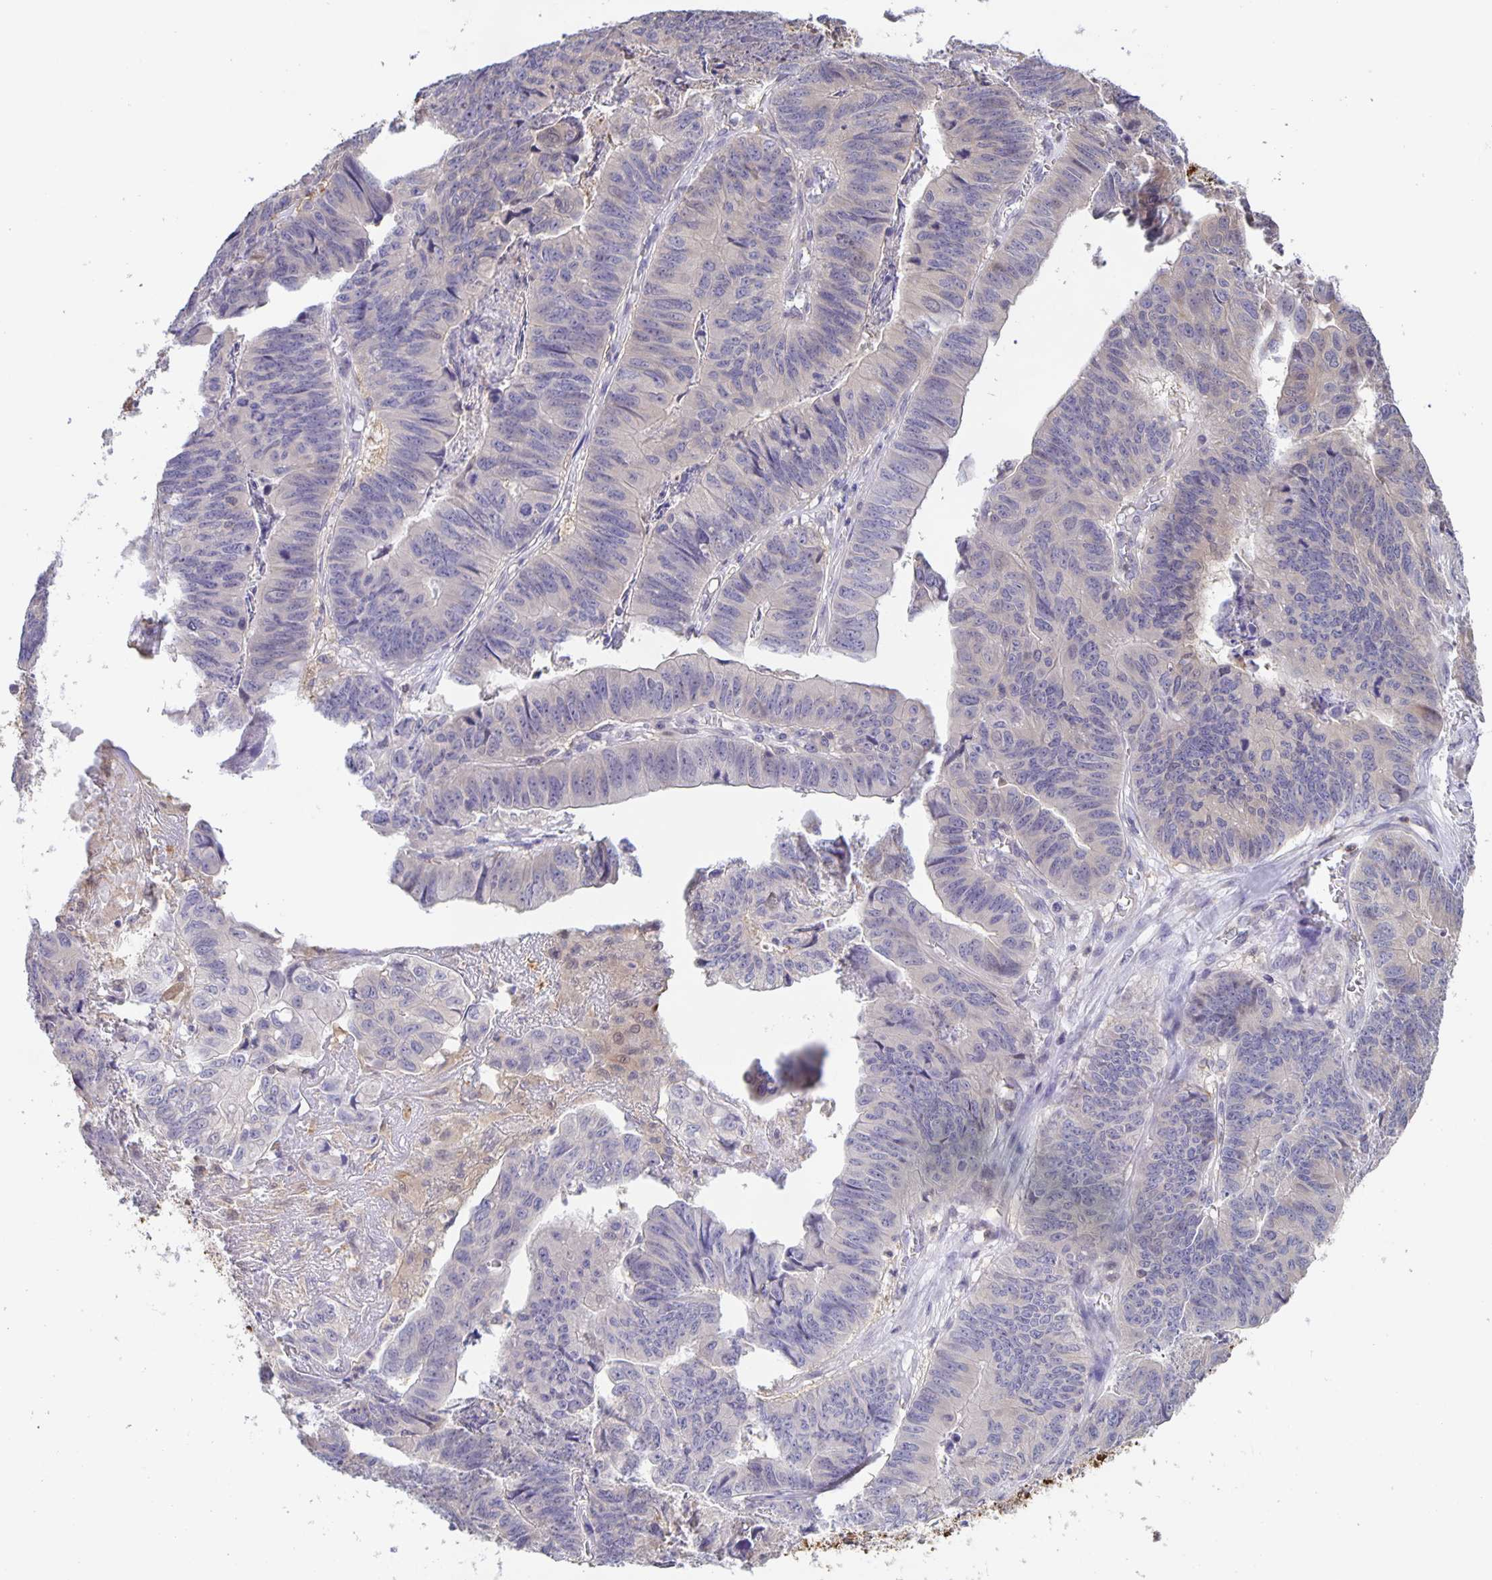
{"staining": {"intensity": "negative", "quantity": "none", "location": "none"}, "tissue": "stomach cancer", "cell_type": "Tumor cells", "image_type": "cancer", "snomed": [{"axis": "morphology", "description": "Adenocarcinoma, NOS"}, {"axis": "topography", "description": "Stomach, lower"}], "caption": "Immunohistochemical staining of human adenocarcinoma (stomach) exhibits no significant positivity in tumor cells.", "gene": "MARCHF6", "patient": {"sex": "male", "age": 77}}